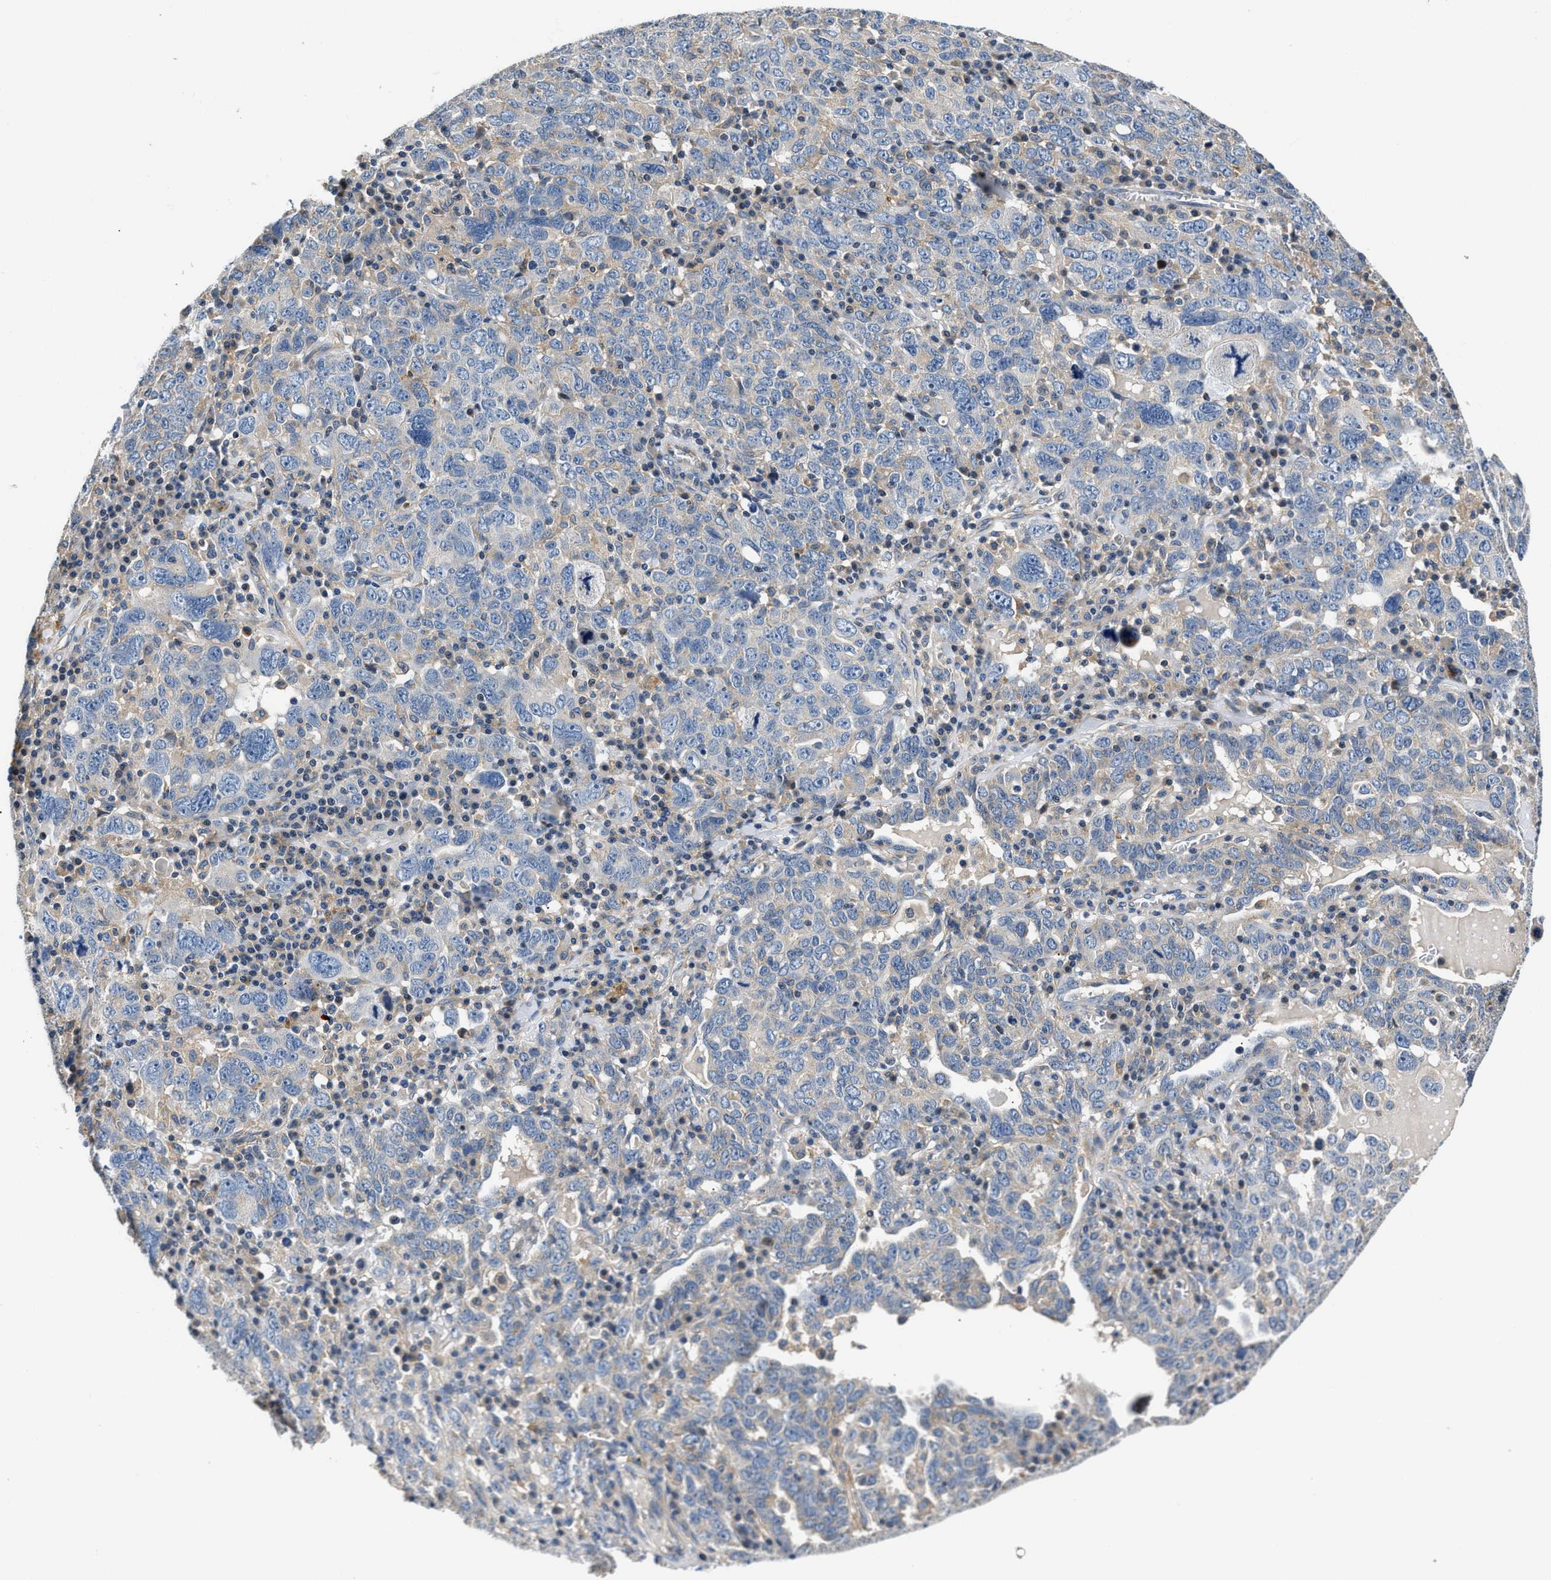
{"staining": {"intensity": "negative", "quantity": "none", "location": "none"}, "tissue": "ovarian cancer", "cell_type": "Tumor cells", "image_type": "cancer", "snomed": [{"axis": "morphology", "description": "Carcinoma, endometroid"}, {"axis": "topography", "description": "Ovary"}], "caption": "IHC image of neoplastic tissue: ovarian cancer (endometroid carcinoma) stained with DAB (3,3'-diaminobenzidine) reveals no significant protein positivity in tumor cells.", "gene": "TEX2", "patient": {"sex": "female", "age": 62}}